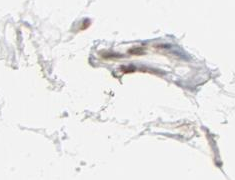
{"staining": {"intensity": "moderate", "quantity": ">75%", "location": "nuclear"}, "tissue": "adipose tissue", "cell_type": "Adipocytes", "image_type": "normal", "snomed": [{"axis": "morphology", "description": "Normal tissue, NOS"}, {"axis": "morphology", "description": "Duct carcinoma"}, {"axis": "topography", "description": "Breast"}, {"axis": "topography", "description": "Adipose tissue"}], "caption": "The immunohistochemical stain highlights moderate nuclear positivity in adipocytes of benign adipose tissue. (DAB (3,3'-diaminobenzidine) IHC, brown staining for protein, blue staining for nuclei).", "gene": "H2AC12", "patient": {"sex": "female", "age": 37}}